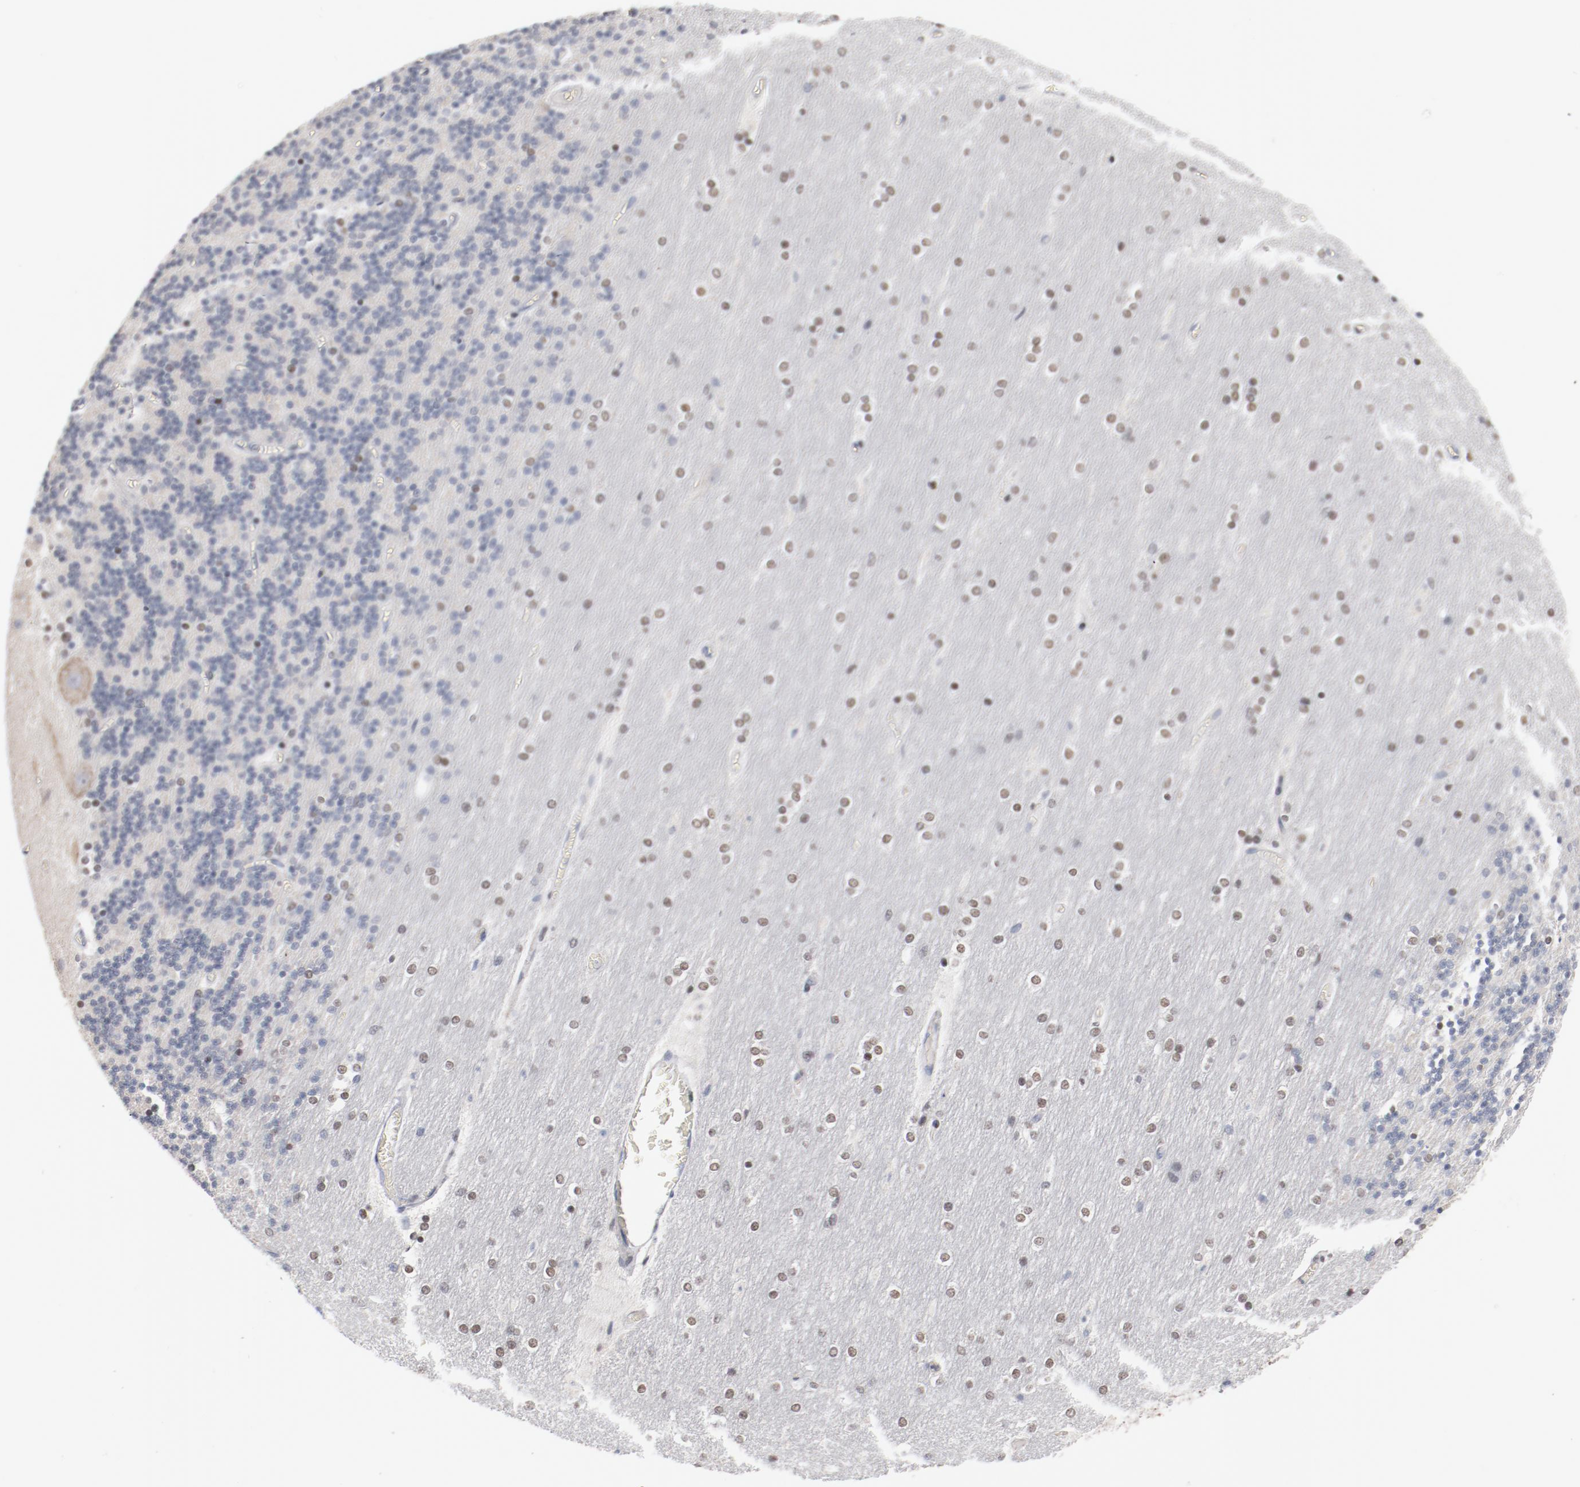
{"staining": {"intensity": "weak", "quantity": "<25%", "location": "nuclear"}, "tissue": "cerebellum", "cell_type": "Cells in granular layer", "image_type": "normal", "snomed": [{"axis": "morphology", "description": "Normal tissue, NOS"}, {"axis": "topography", "description": "Cerebellum"}], "caption": "DAB (3,3'-diaminobenzidine) immunohistochemical staining of unremarkable cerebellum demonstrates no significant staining in cells in granular layer.", "gene": "ZEB2", "patient": {"sex": "female", "age": 54}}